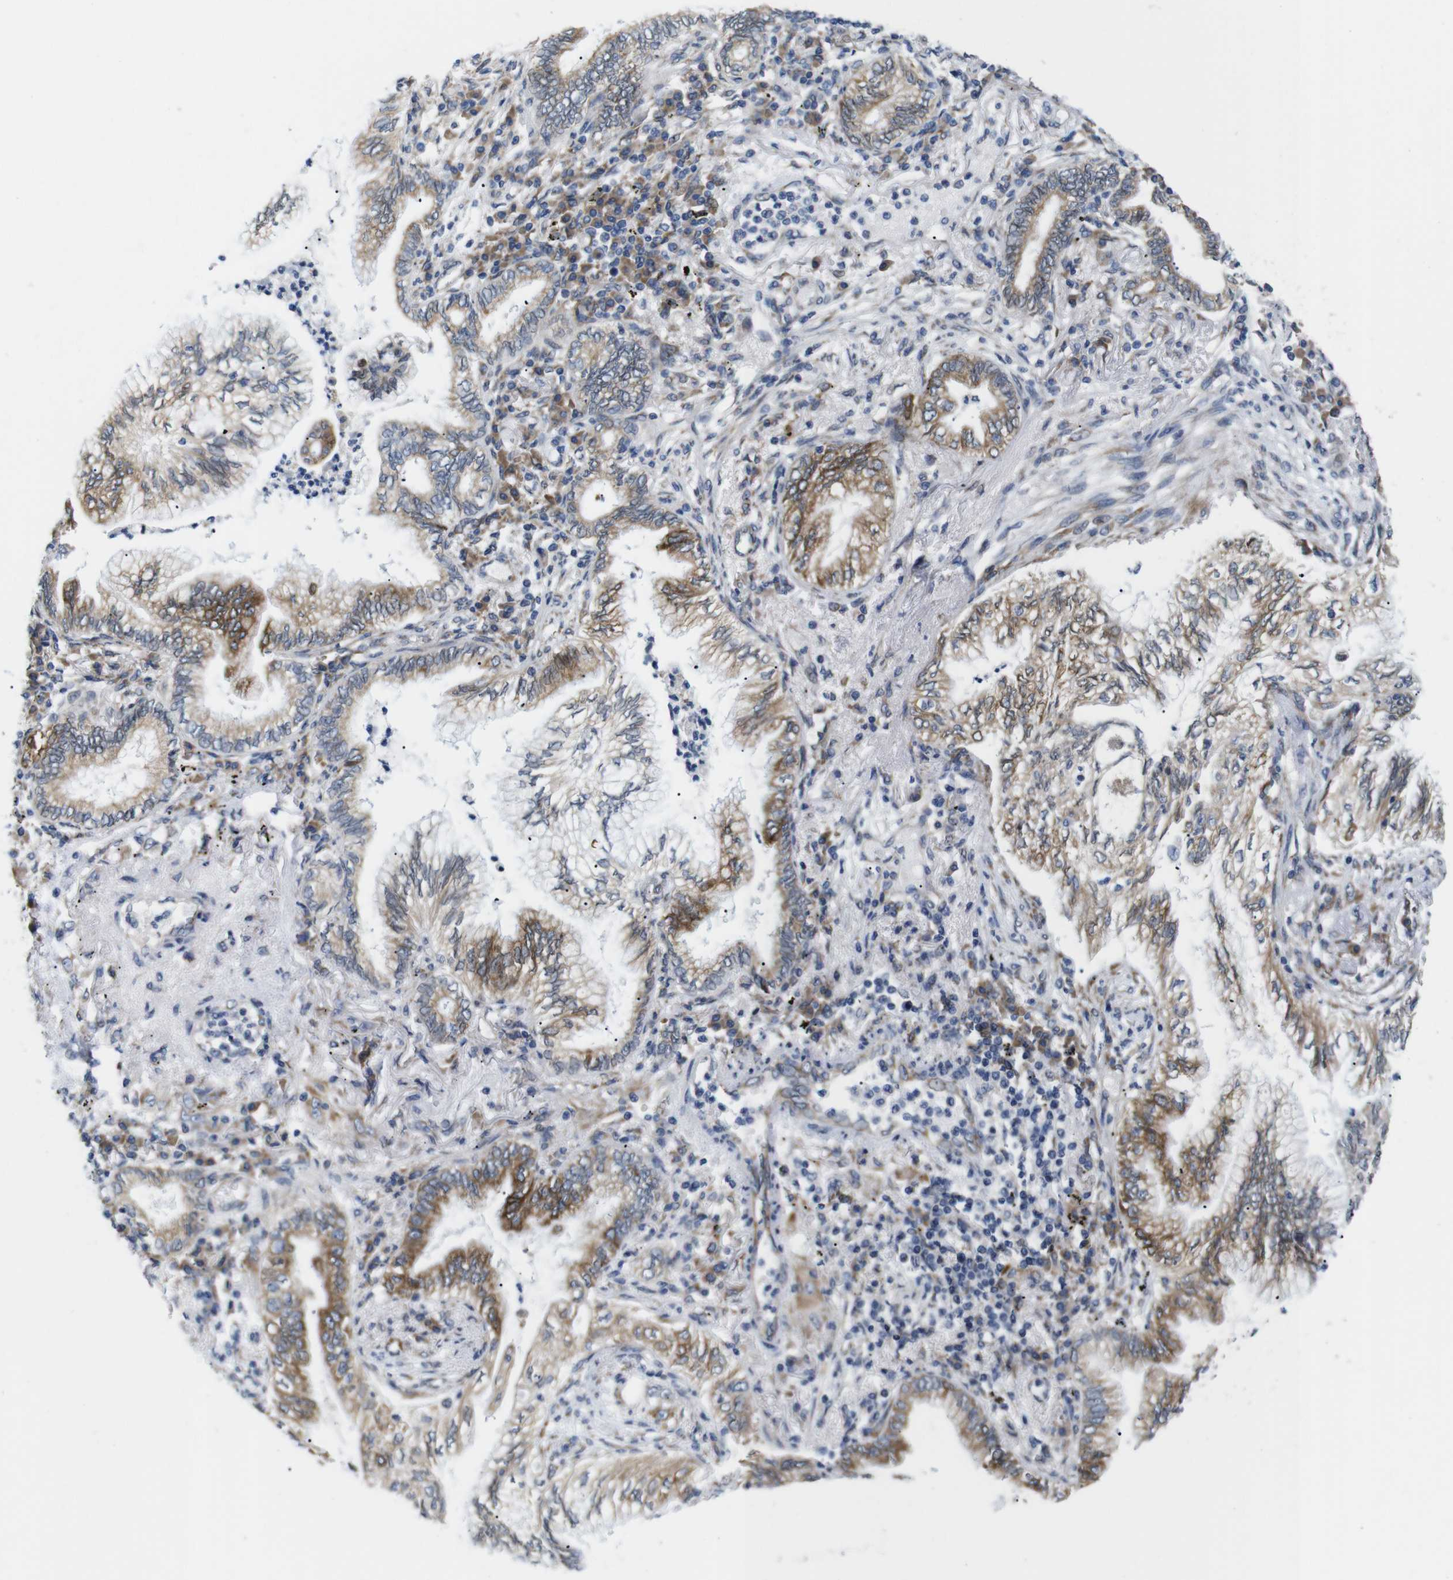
{"staining": {"intensity": "moderate", "quantity": ">75%", "location": "cytoplasmic/membranous"}, "tissue": "lung cancer", "cell_type": "Tumor cells", "image_type": "cancer", "snomed": [{"axis": "morphology", "description": "Normal tissue, NOS"}, {"axis": "morphology", "description": "Adenocarcinoma, NOS"}, {"axis": "topography", "description": "Bronchus"}, {"axis": "topography", "description": "Lung"}], "caption": "Protein expression analysis of human adenocarcinoma (lung) reveals moderate cytoplasmic/membranous positivity in approximately >75% of tumor cells. The staining is performed using DAB (3,3'-diaminobenzidine) brown chromogen to label protein expression. The nuclei are counter-stained blue using hematoxylin.", "gene": "HACD3", "patient": {"sex": "female", "age": 70}}